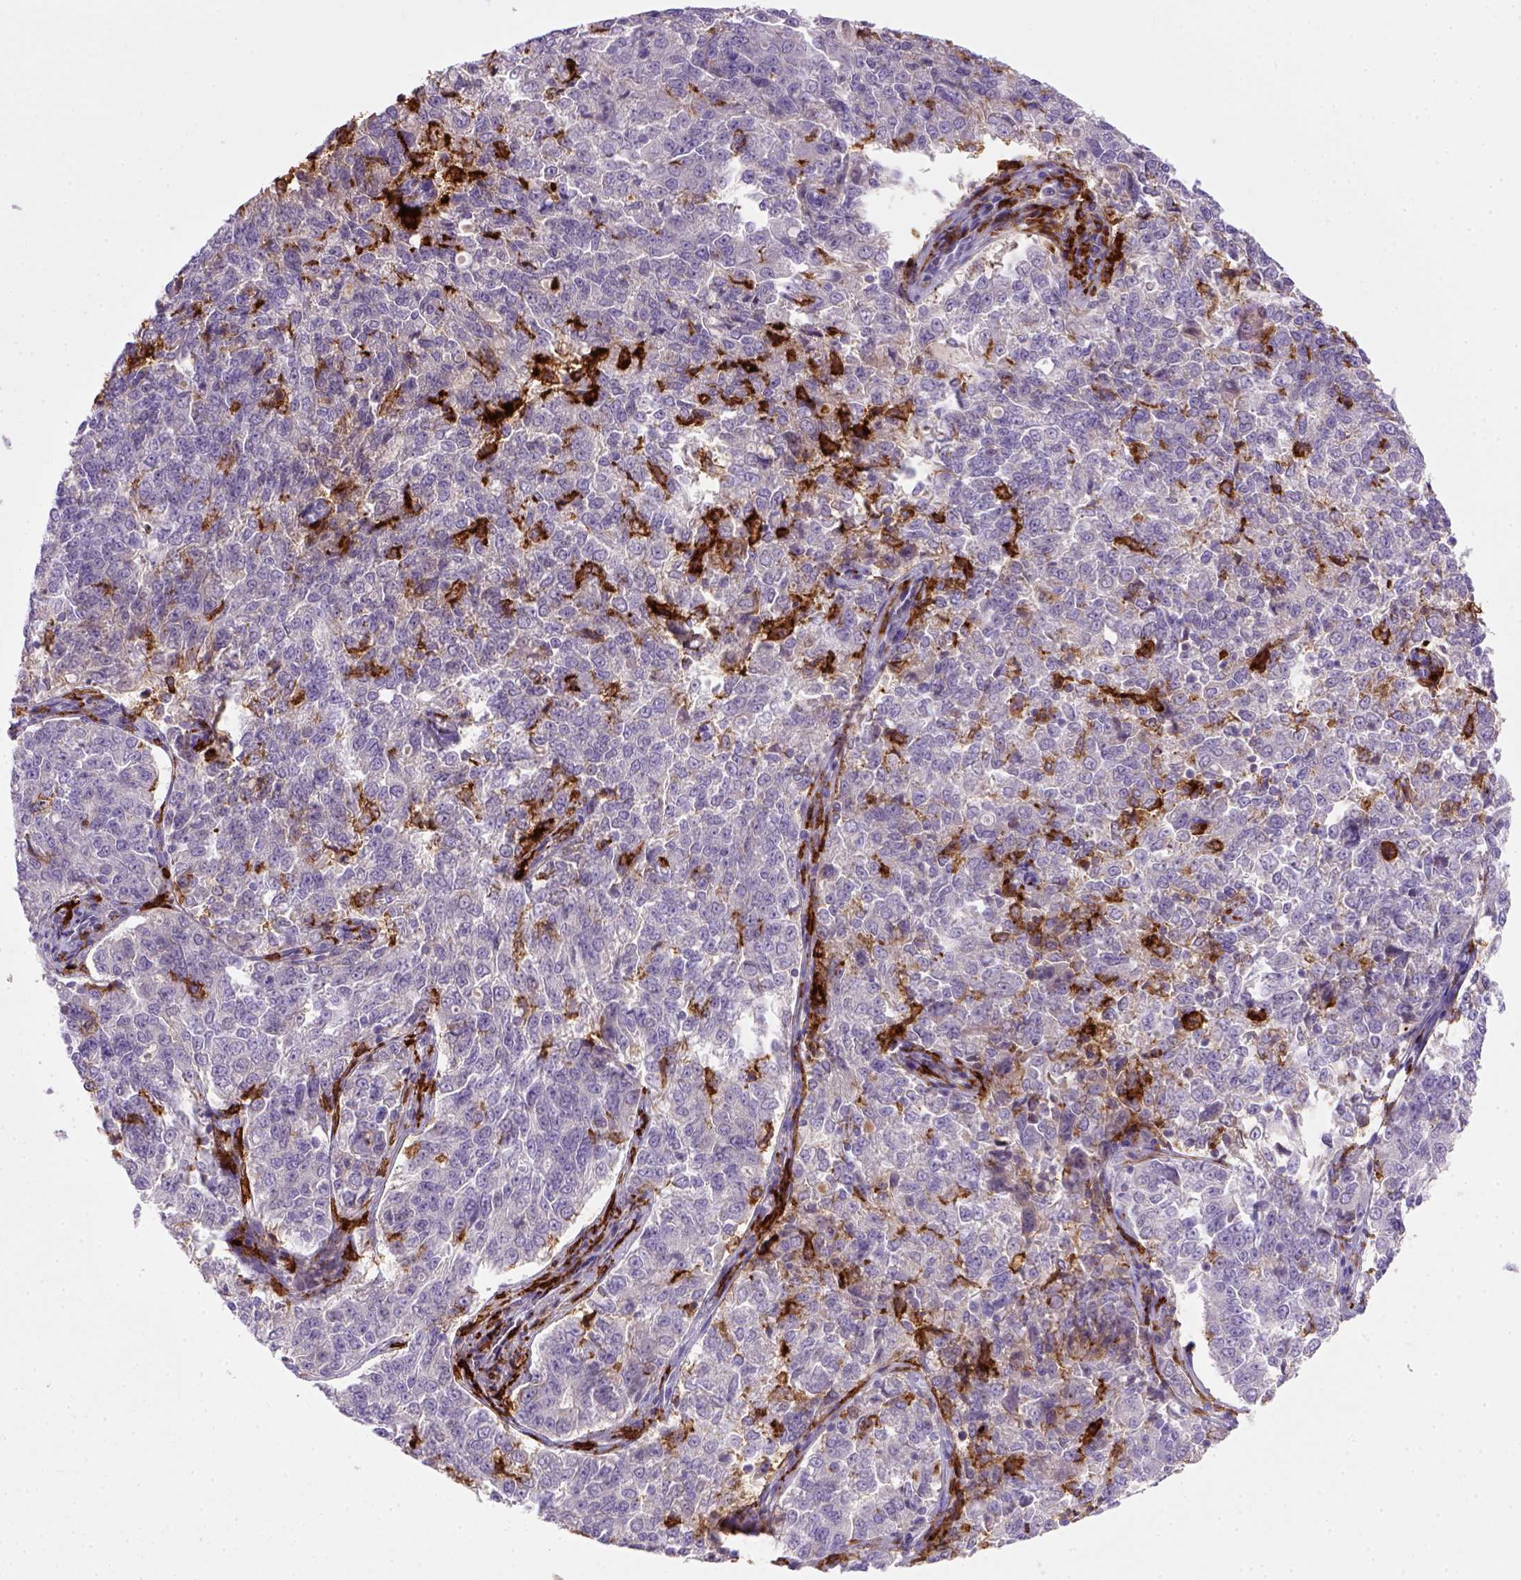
{"staining": {"intensity": "negative", "quantity": "none", "location": "none"}, "tissue": "endometrial cancer", "cell_type": "Tumor cells", "image_type": "cancer", "snomed": [{"axis": "morphology", "description": "Adenocarcinoma, NOS"}, {"axis": "topography", "description": "Endometrium"}], "caption": "Image shows no significant protein expression in tumor cells of endometrial cancer (adenocarcinoma).", "gene": "CD14", "patient": {"sex": "female", "age": 43}}